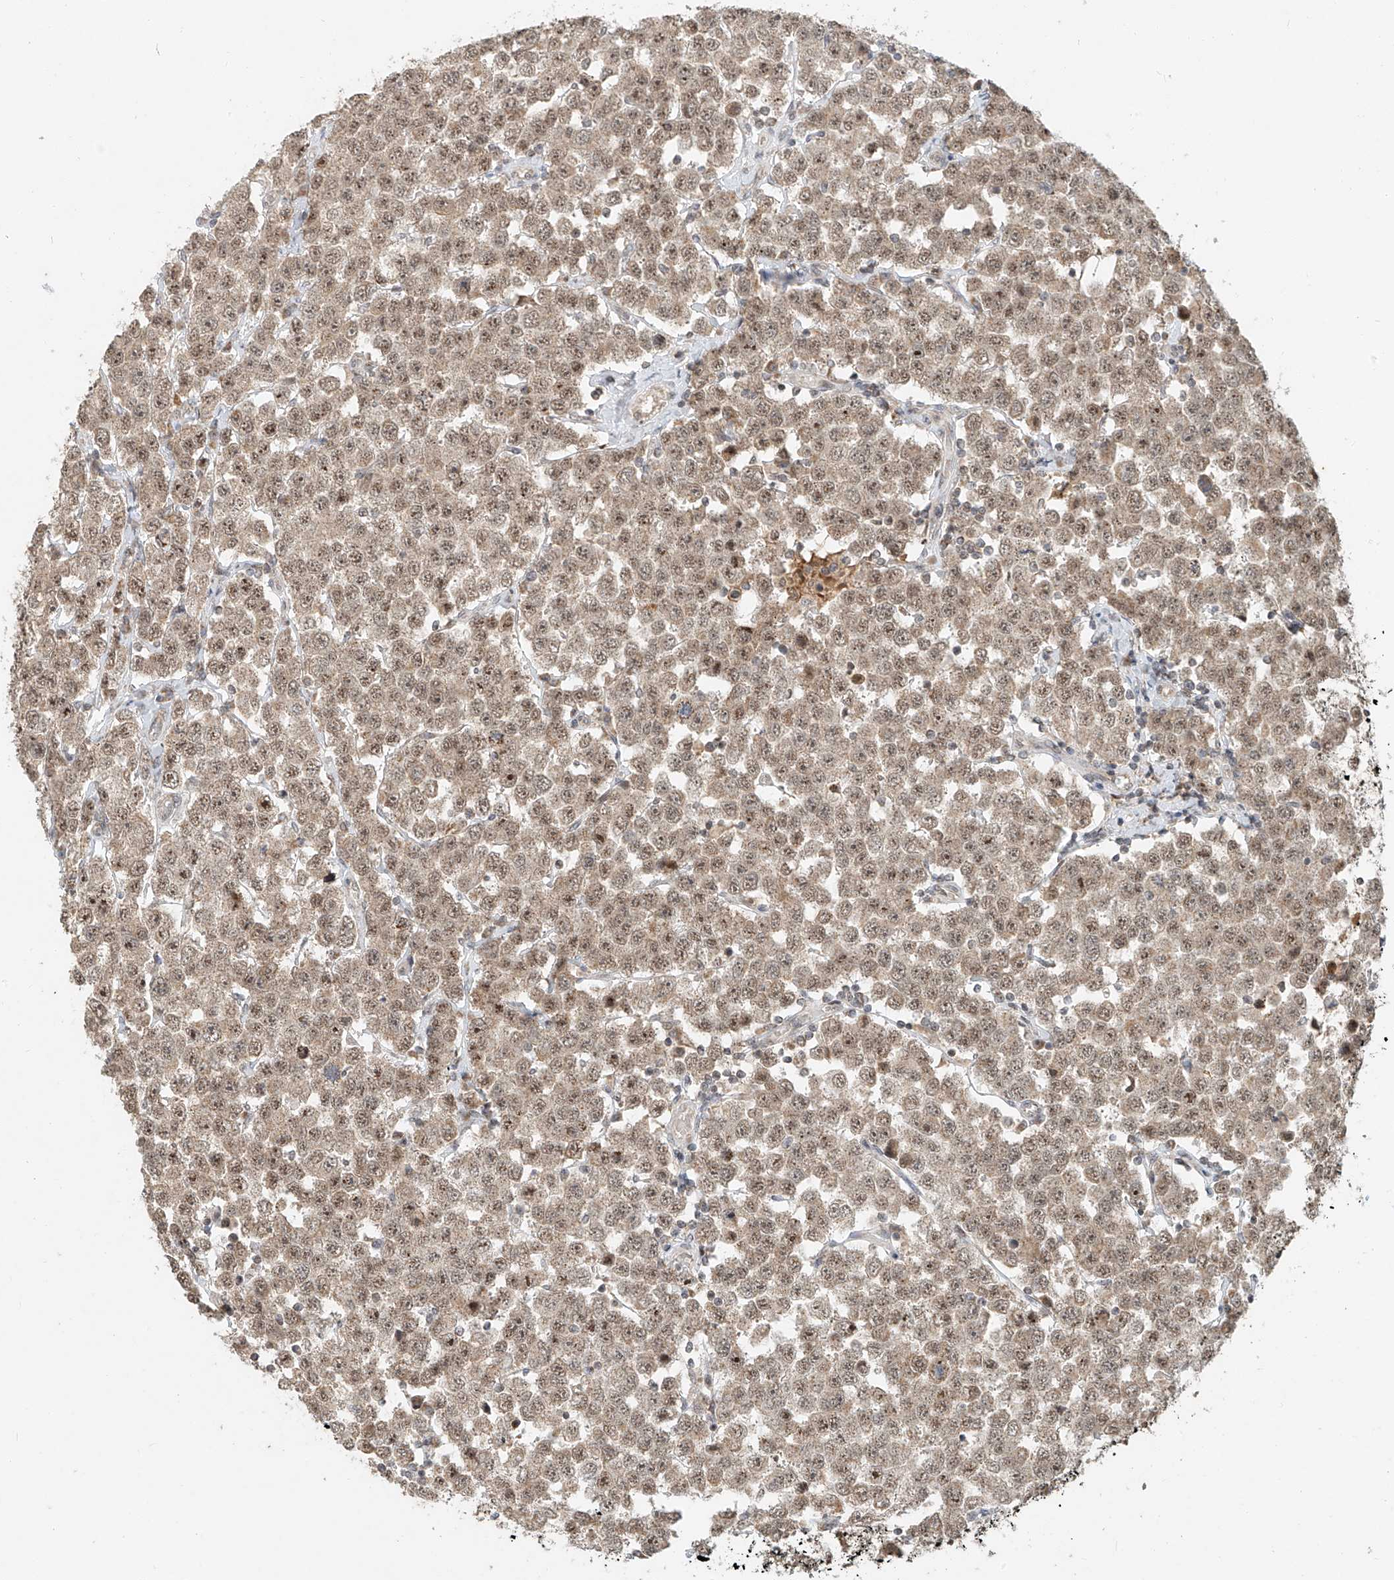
{"staining": {"intensity": "weak", "quantity": ">75%", "location": "cytoplasmic/membranous,nuclear"}, "tissue": "testis cancer", "cell_type": "Tumor cells", "image_type": "cancer", "snomed": [{"axis": "morphology", "description": "Seminoma, NOS"}, {"axis": "topography", "description": "Testis"}], "caption": "A micrograph of human seminoma (testis) stained for a protein demonstrates weak cytoplasmic/membranous and nuclear brown staining in tumor cells.", "gene": "SYTL3", "patient": {"sex": "male", "age": 28}}